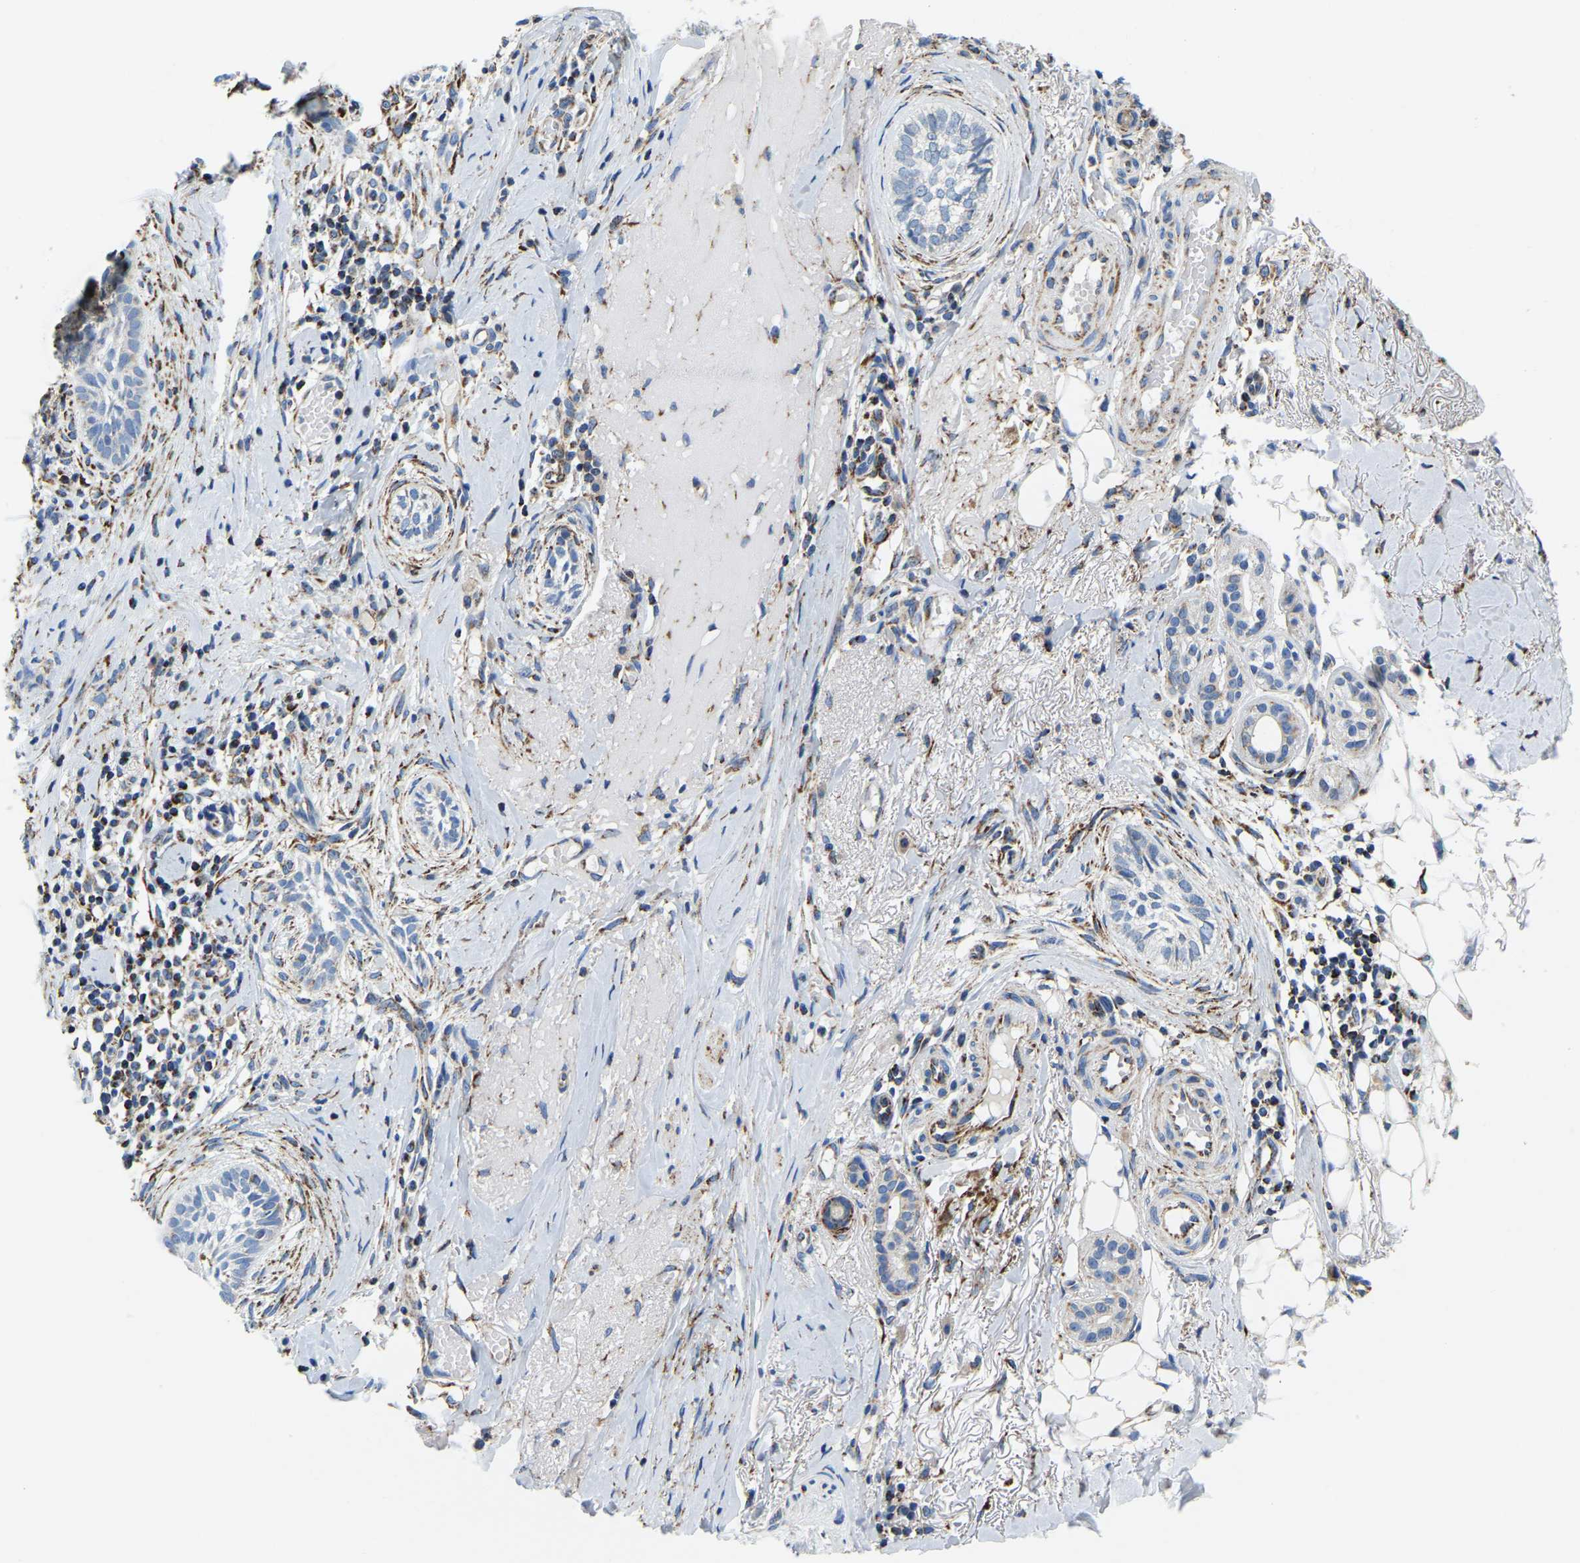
{"staining": {"intensity": "negative", "quantity": "none", "location": "none"}, "tissue": "skin cancer", "cell_type": "Tumor cells", "image_type": "cancer", "snomed": [{"axis": "morphology", "description": "Basal cell carcinoma"}, {"axis": "topography", "description": "Skin"}], "caption": "Image shows no protein positivity in tumor cells of skin basal cell carcinoma tissue.", "gene": "SFXN1", "patient": {"sex": "female", "age": 88}}